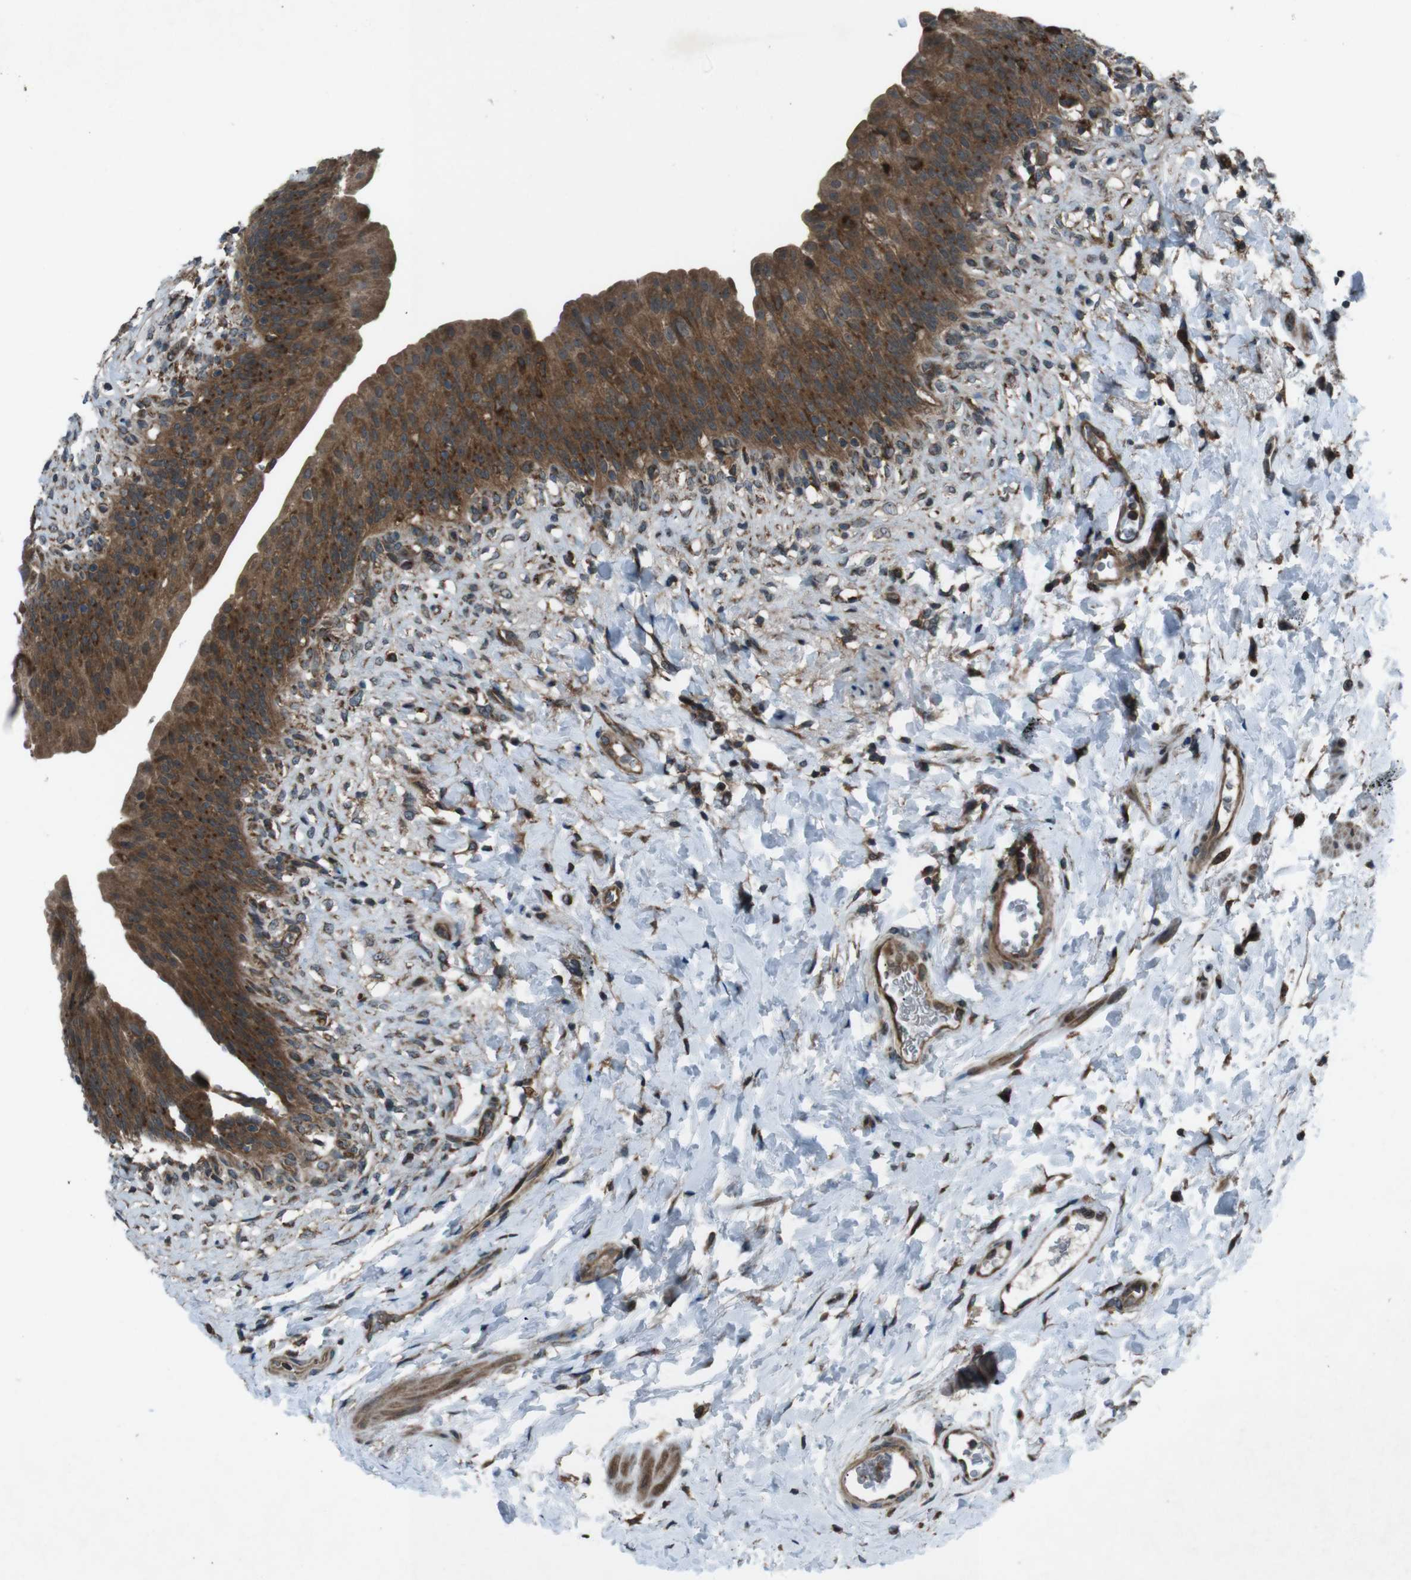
{"staining": {"intensity": "strong", "quantity": ">75%", "location": "cytoplasmic/membranous"}, "tissue": "urinary bladder", "cell_type": "Urothelial cells", "image_type": "normal", "snomed": [{"axis": "morphology", "description": "Normal tissue, NOS"}, {"axis": "topography", "description": "Urinary bladder"}], "caption": "A histopathology image showing strong cytoplasmic/membranous staining in approximately >75% of urothelial cells in benign urinary bladder, as visualized by brown immunohistochemical staining.", "gene": "SLC27A4", "patient": {"sex": "female", "age": 79}}